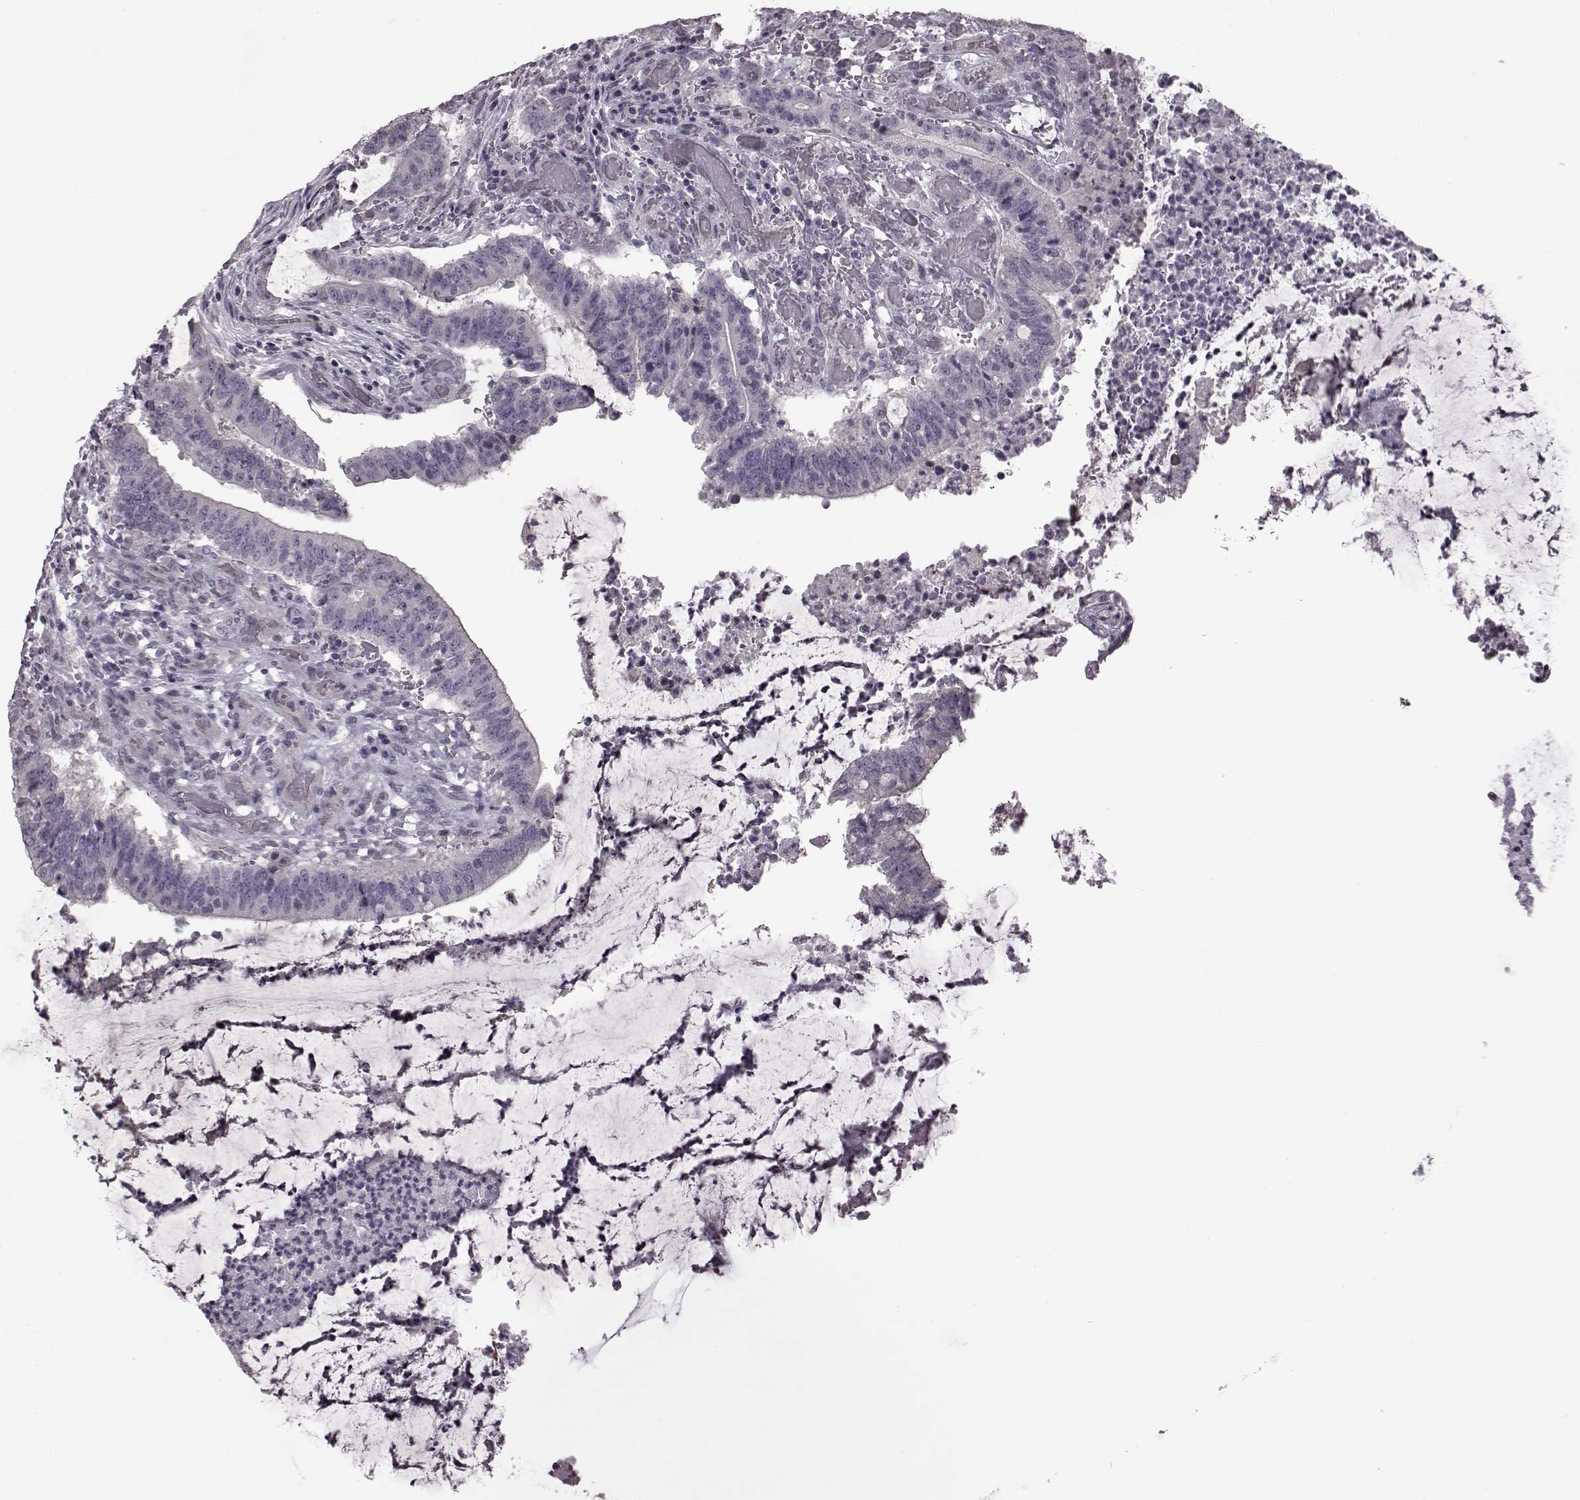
{"staining": {"intensity": "negative", "quantity": "none", "location": "none"}, "tissue": "colorectal cancer", "cell_type": "Tumor cells", "image_type": "cancer", "snomed": [{"axis": "morphology", "description": "Adenocarcinoma, NOS"}, {"axis": "topography", "description": "Colon"}], "caption": "IHC micrograph of colorectal adenocarcinoma stained for a protein (brown), which reveals no positivity in tumor cells. The staining is performed using DAB brown chromogen with nuclei counter-stained in using hematoxylin.", "gene": "GAL", "patient": {"sex": "female", "age": 43}}